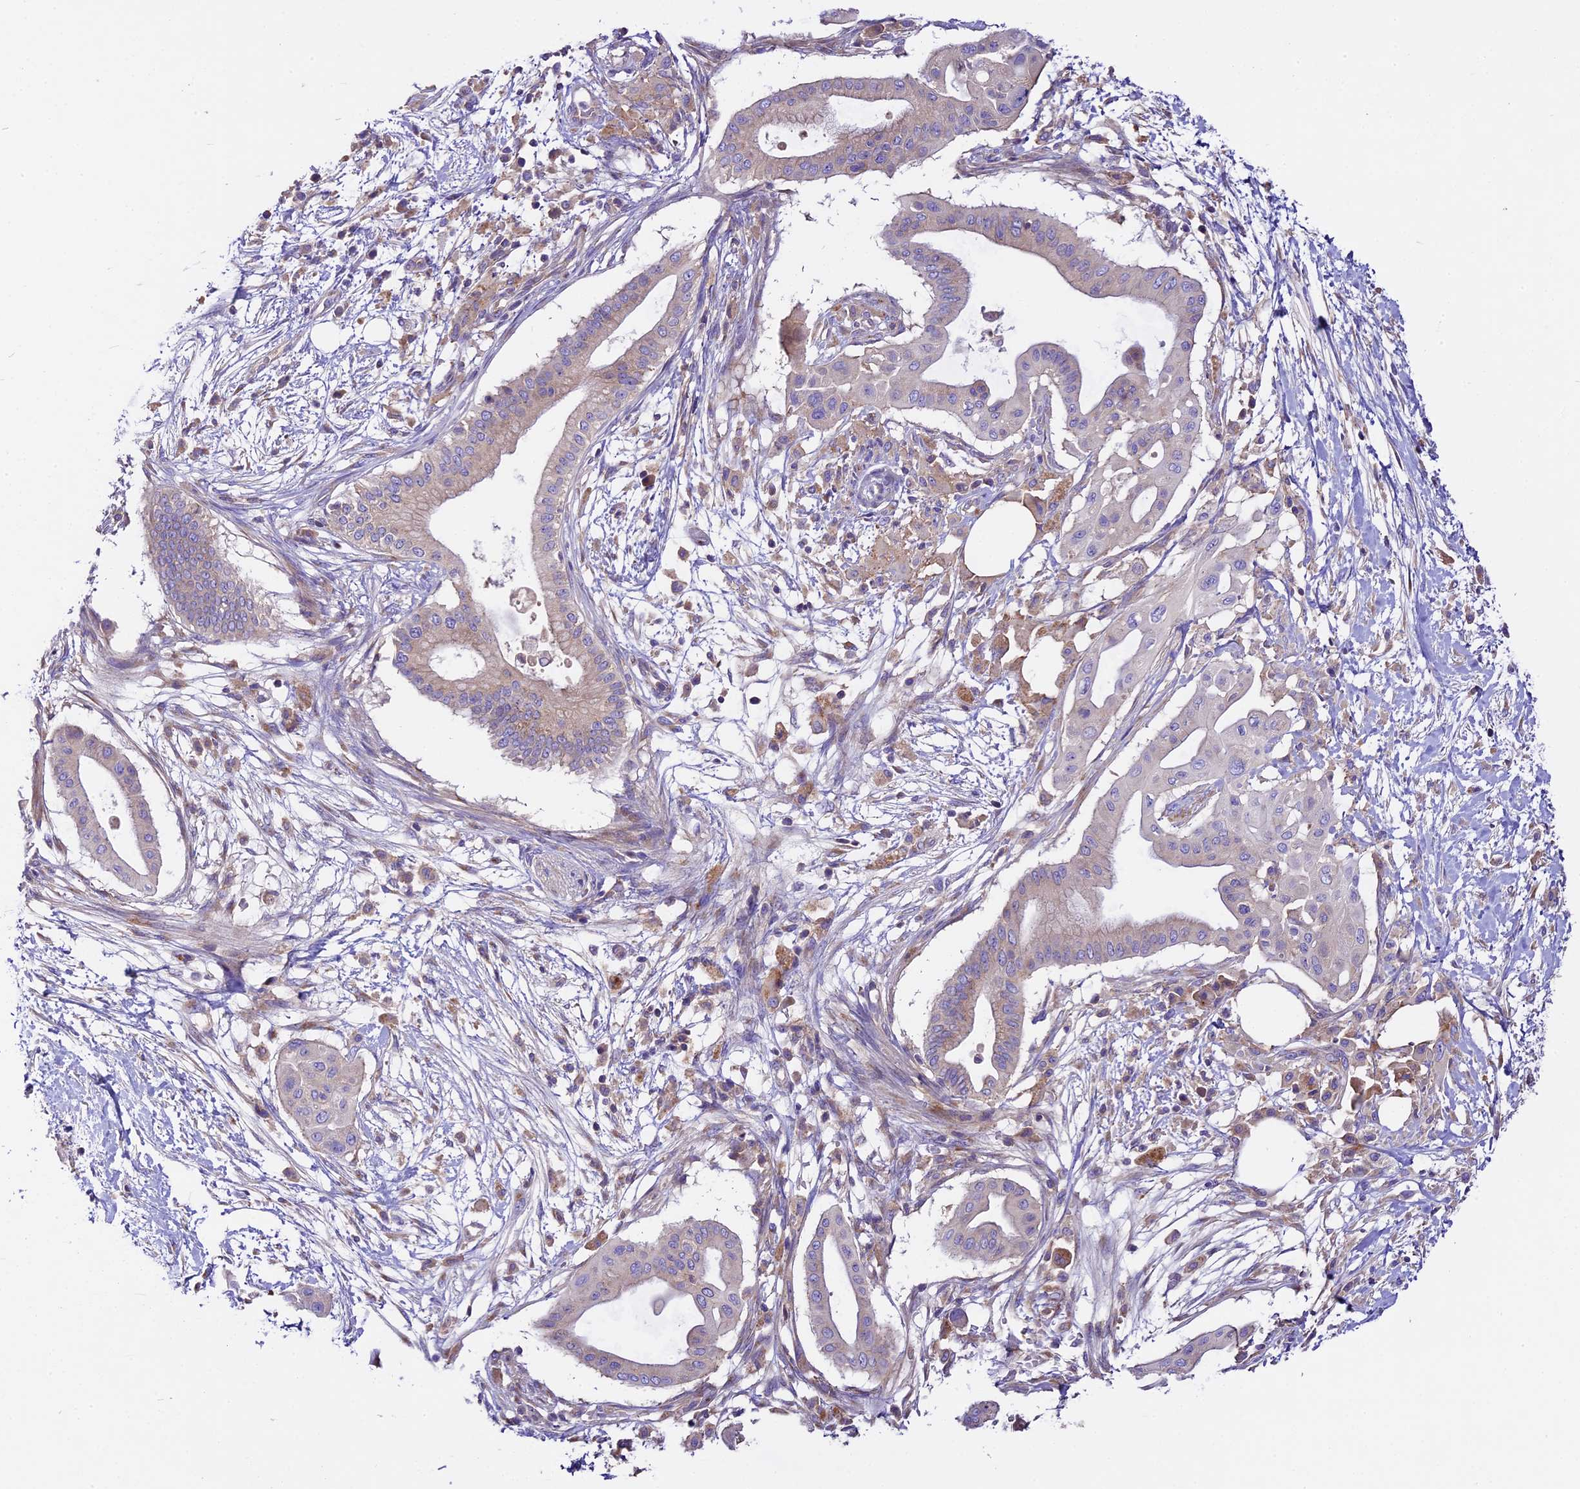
{"staining": {"intensity": "negative", "quantity": "none", "location": "none"}, "tissue": "pancreatic cancer", "cell_type": "Tumor cells", "image_type": "cancer", "snomed": [{"axis": "morphology", "description": "Adenocarcinoma, NOS"}, {"axis": "topography", "description": "Pancreas"}], "caption": "Immunohistochemistry (IHC) of human pancreatic adenocarcinoma reveals no positivity in tumor cells.", "gene": "PEMT", "patient": {"sex": "male", "age": 68}}